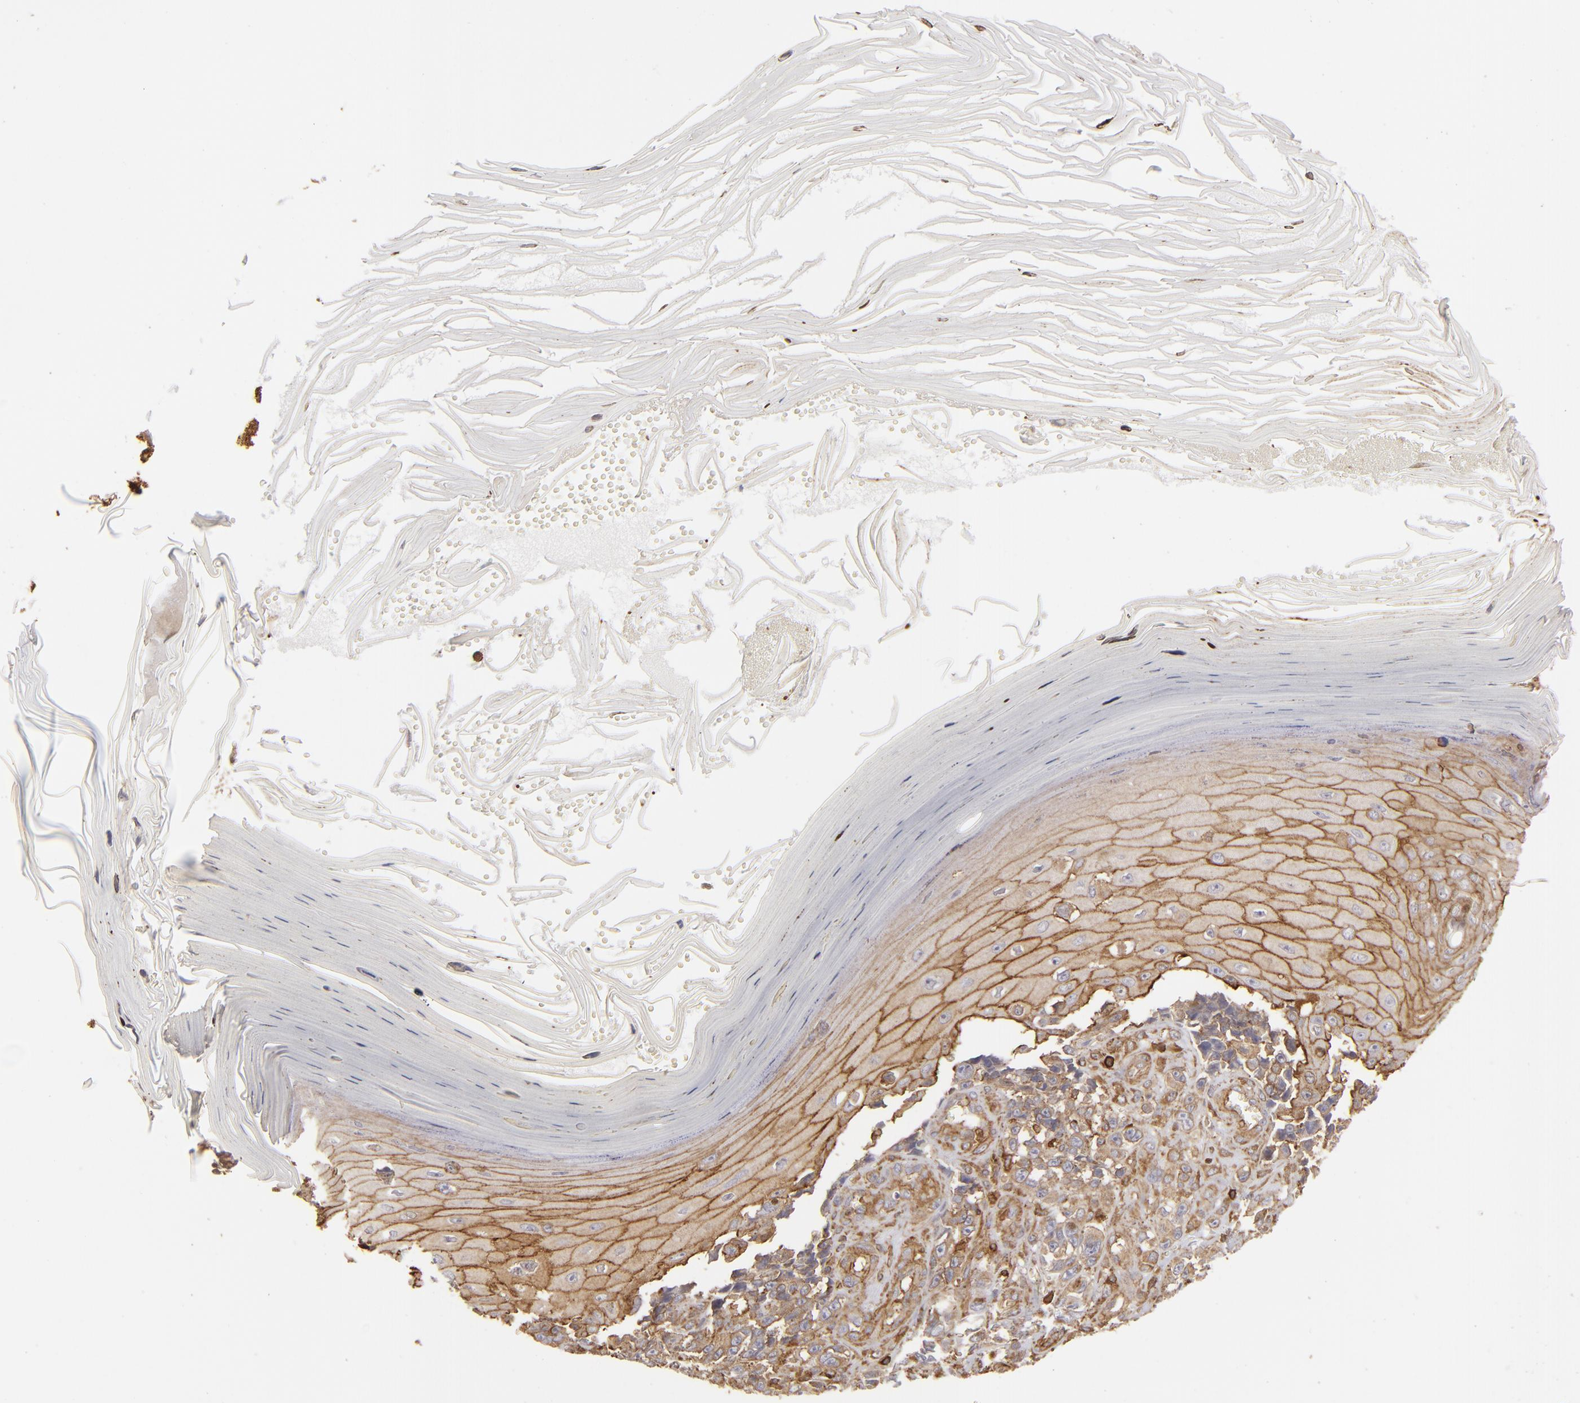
{"staining": {"intensity": "moderate", "quantity": ">75%", "location": "cytoplasmic/membranous"}, "tissue": "melanoma", "cell_type": "Tumor cells", "image_type": "cancer", "snomed": [{"axis": "morphology", "description": "Malignant melanoma, NOS"}, {"axis": "topography", "description": "Skin"}], "caption": "Malignant melanoma was stained to show a protein in brown. There is medium levels of moderate cytoplasmic/membranous positivity in about >75% of tumor cells.", "gene": "ACTB", "patient": {"sex": "female", "age": 82}}